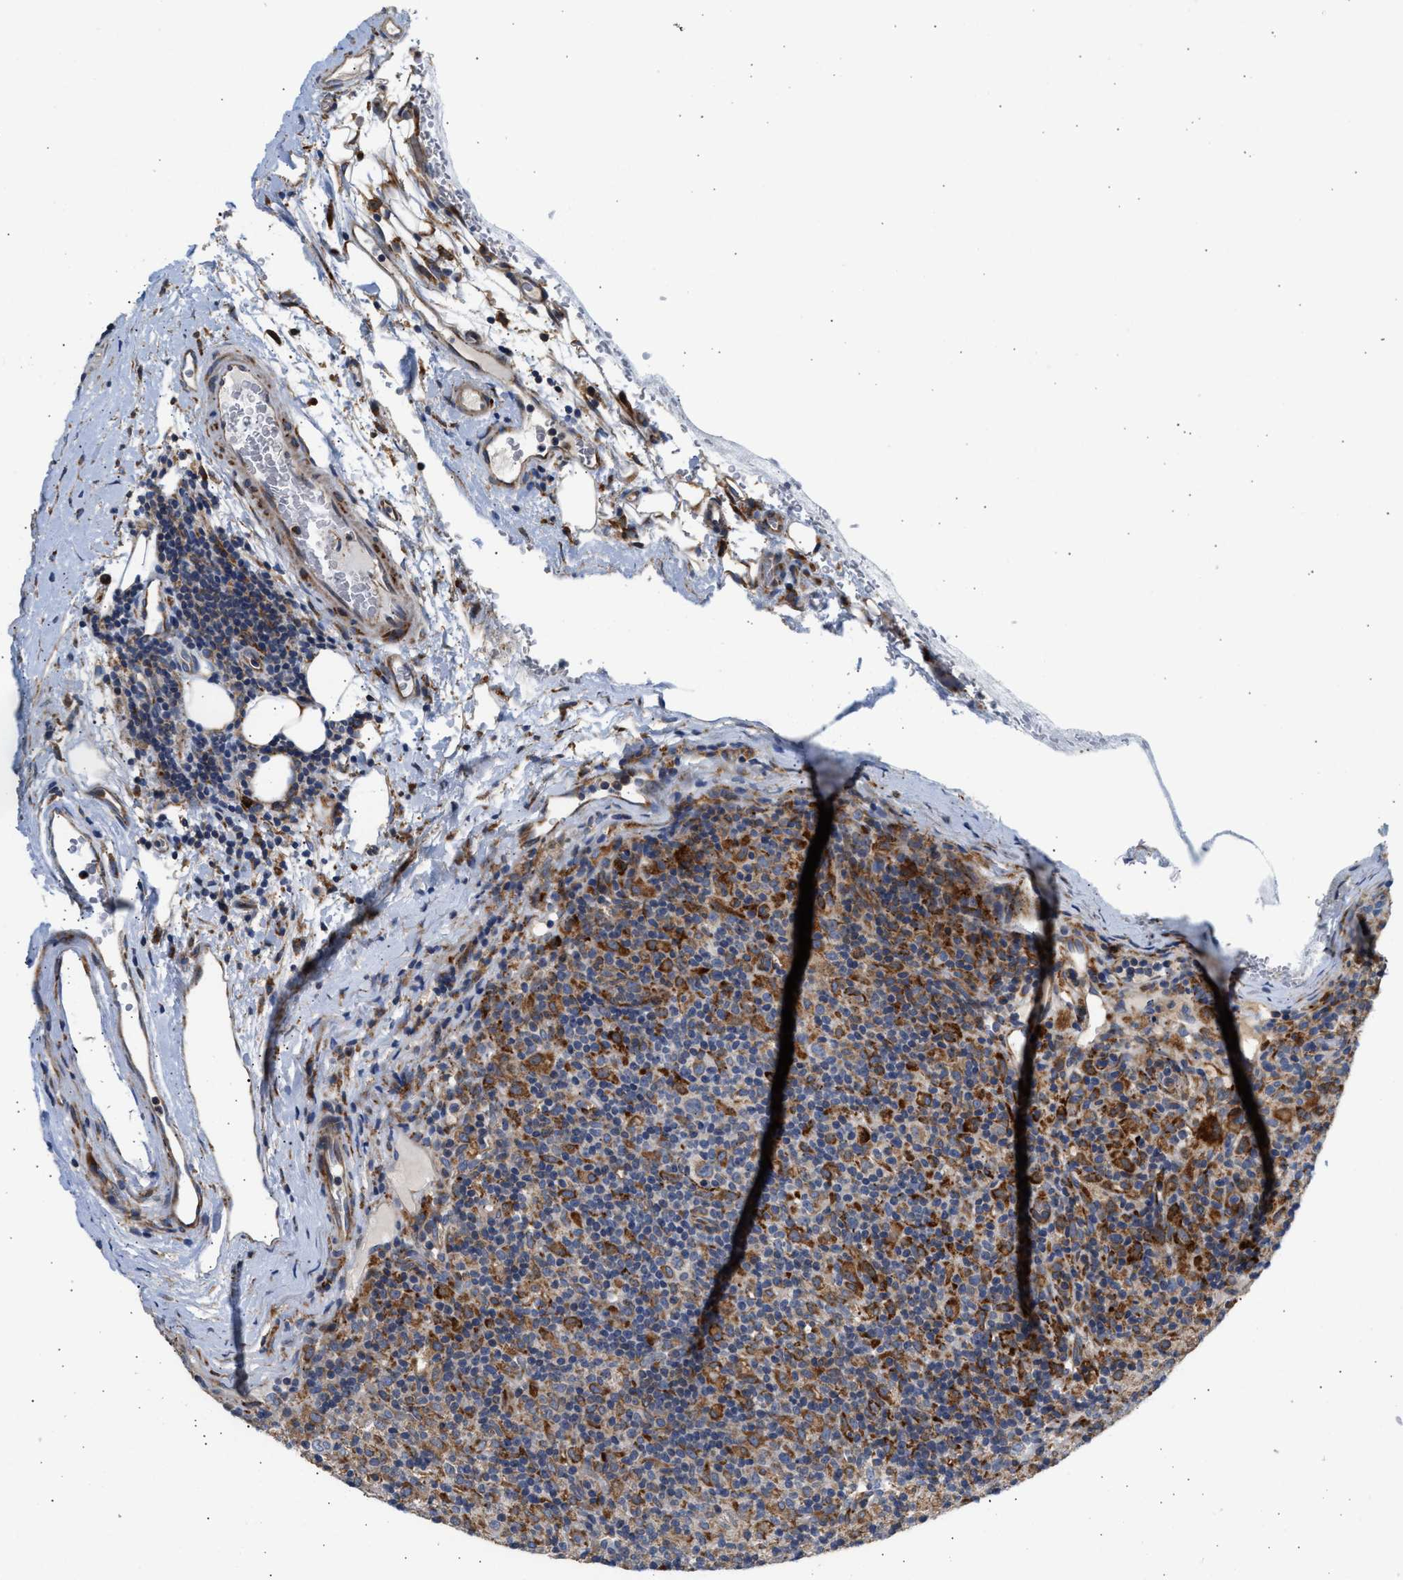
{"staining": {"intensity": "moderate", "quantity": "<25%", "location": "cytoplasmic/membranous"}, "tissue": "lymphoma", "cell_type": "Tumor cells", "image_type": "cancer", "snomed": [{"axis": "morphology", "description": "Hodgkin's disease, NOS"}, {"axis": "topography", "description": "Lymph node"}], "caption": "Immunohistochemistry (IHC) of Hodgkin's disease demonstrates low levels of moderate cytoplasmic/membranous staining in about <25% of tumor cells.", "gene": "AMZ1", "patient": {"sex": "male", "age": 70}}